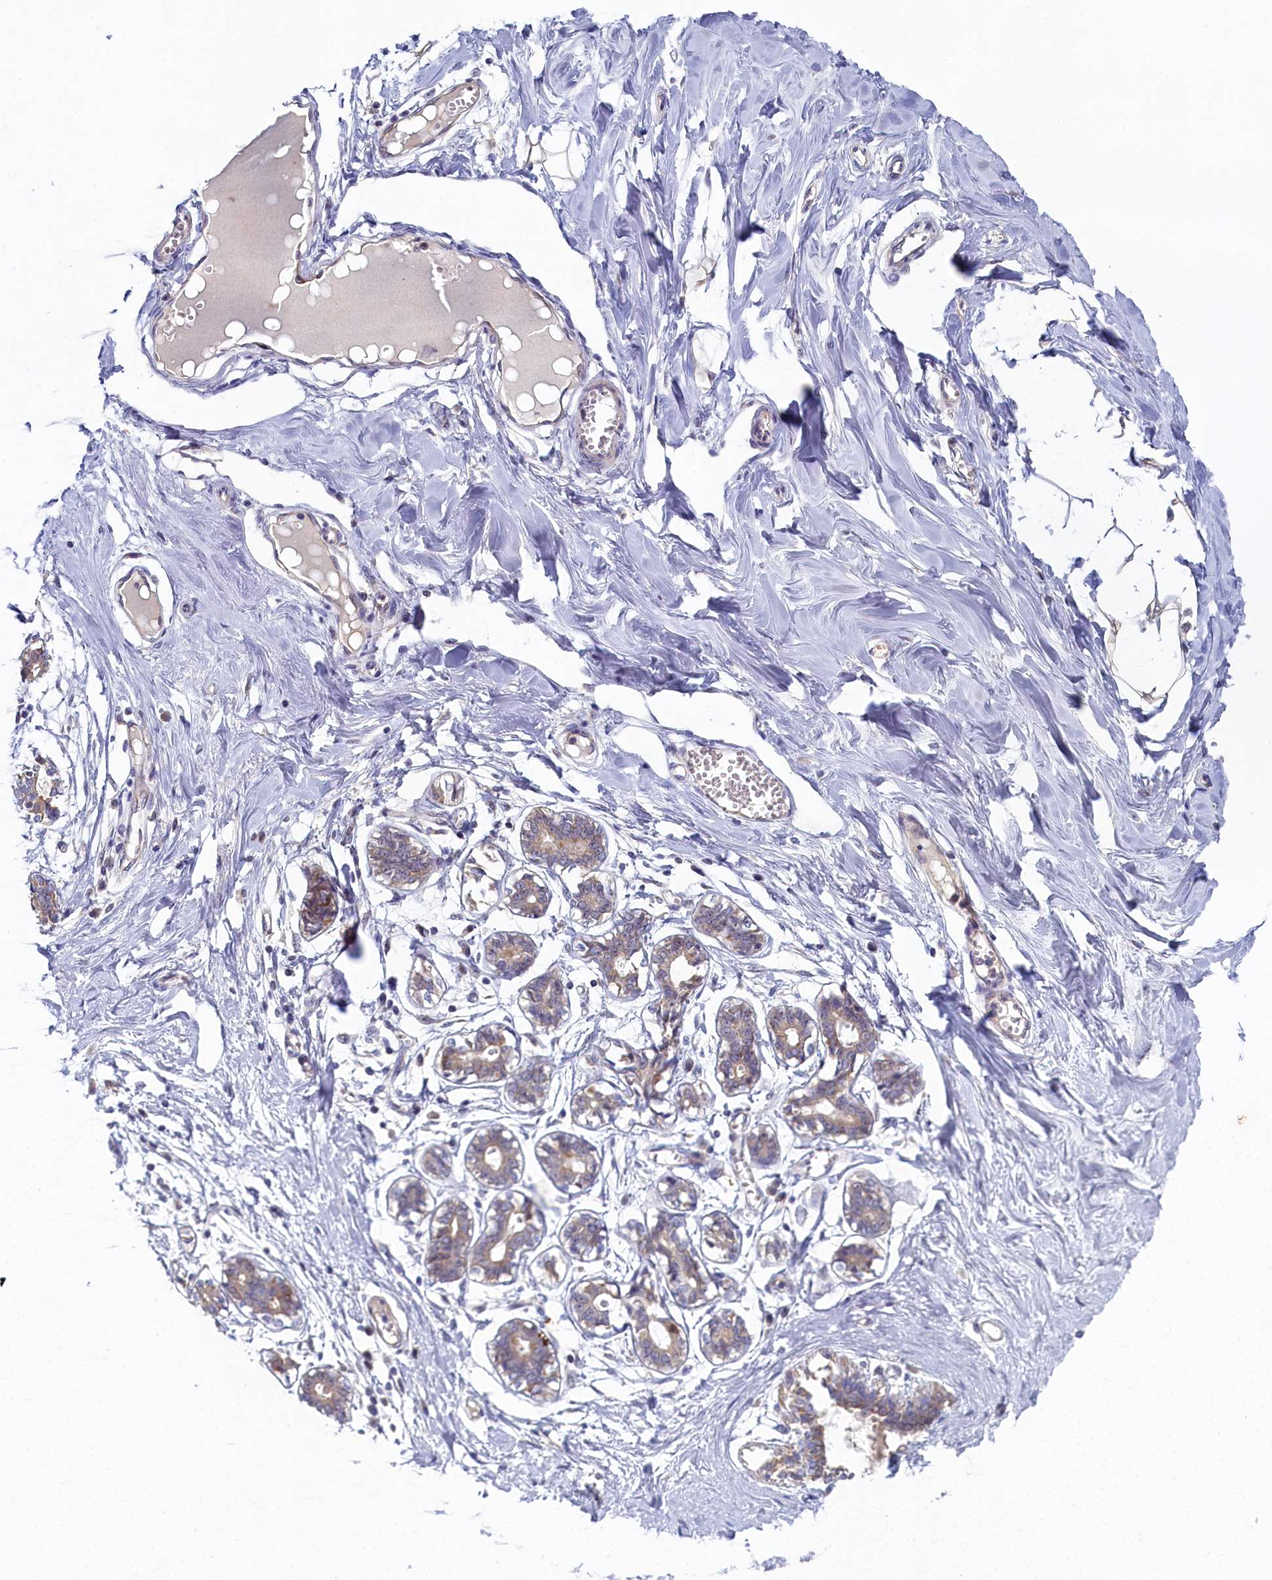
{"staining": {"intensity": "moderate", "quantity": ">75%", "location": "cytoplasmic/membranous"}, "tissue": "breast", "cell_type": "Adipocytes", "image_type": "normal", "snomed": [{"axis": "morphology", "description": "Normal tissue, NOS"}, {"axis": "topography", "description": "Breast"}], "caption": "Immunohistochemical staining of benign breast shows medium levels of moderate cytoplasmic/membranous staining in about >75% of adipocytes. The staining was performed using DAB, with brown indicating positive protein expression. Nuclei are stained blue with hematoxylin.", "gene": "CEP20", "patient": {"sex": "female", "age": 27}}